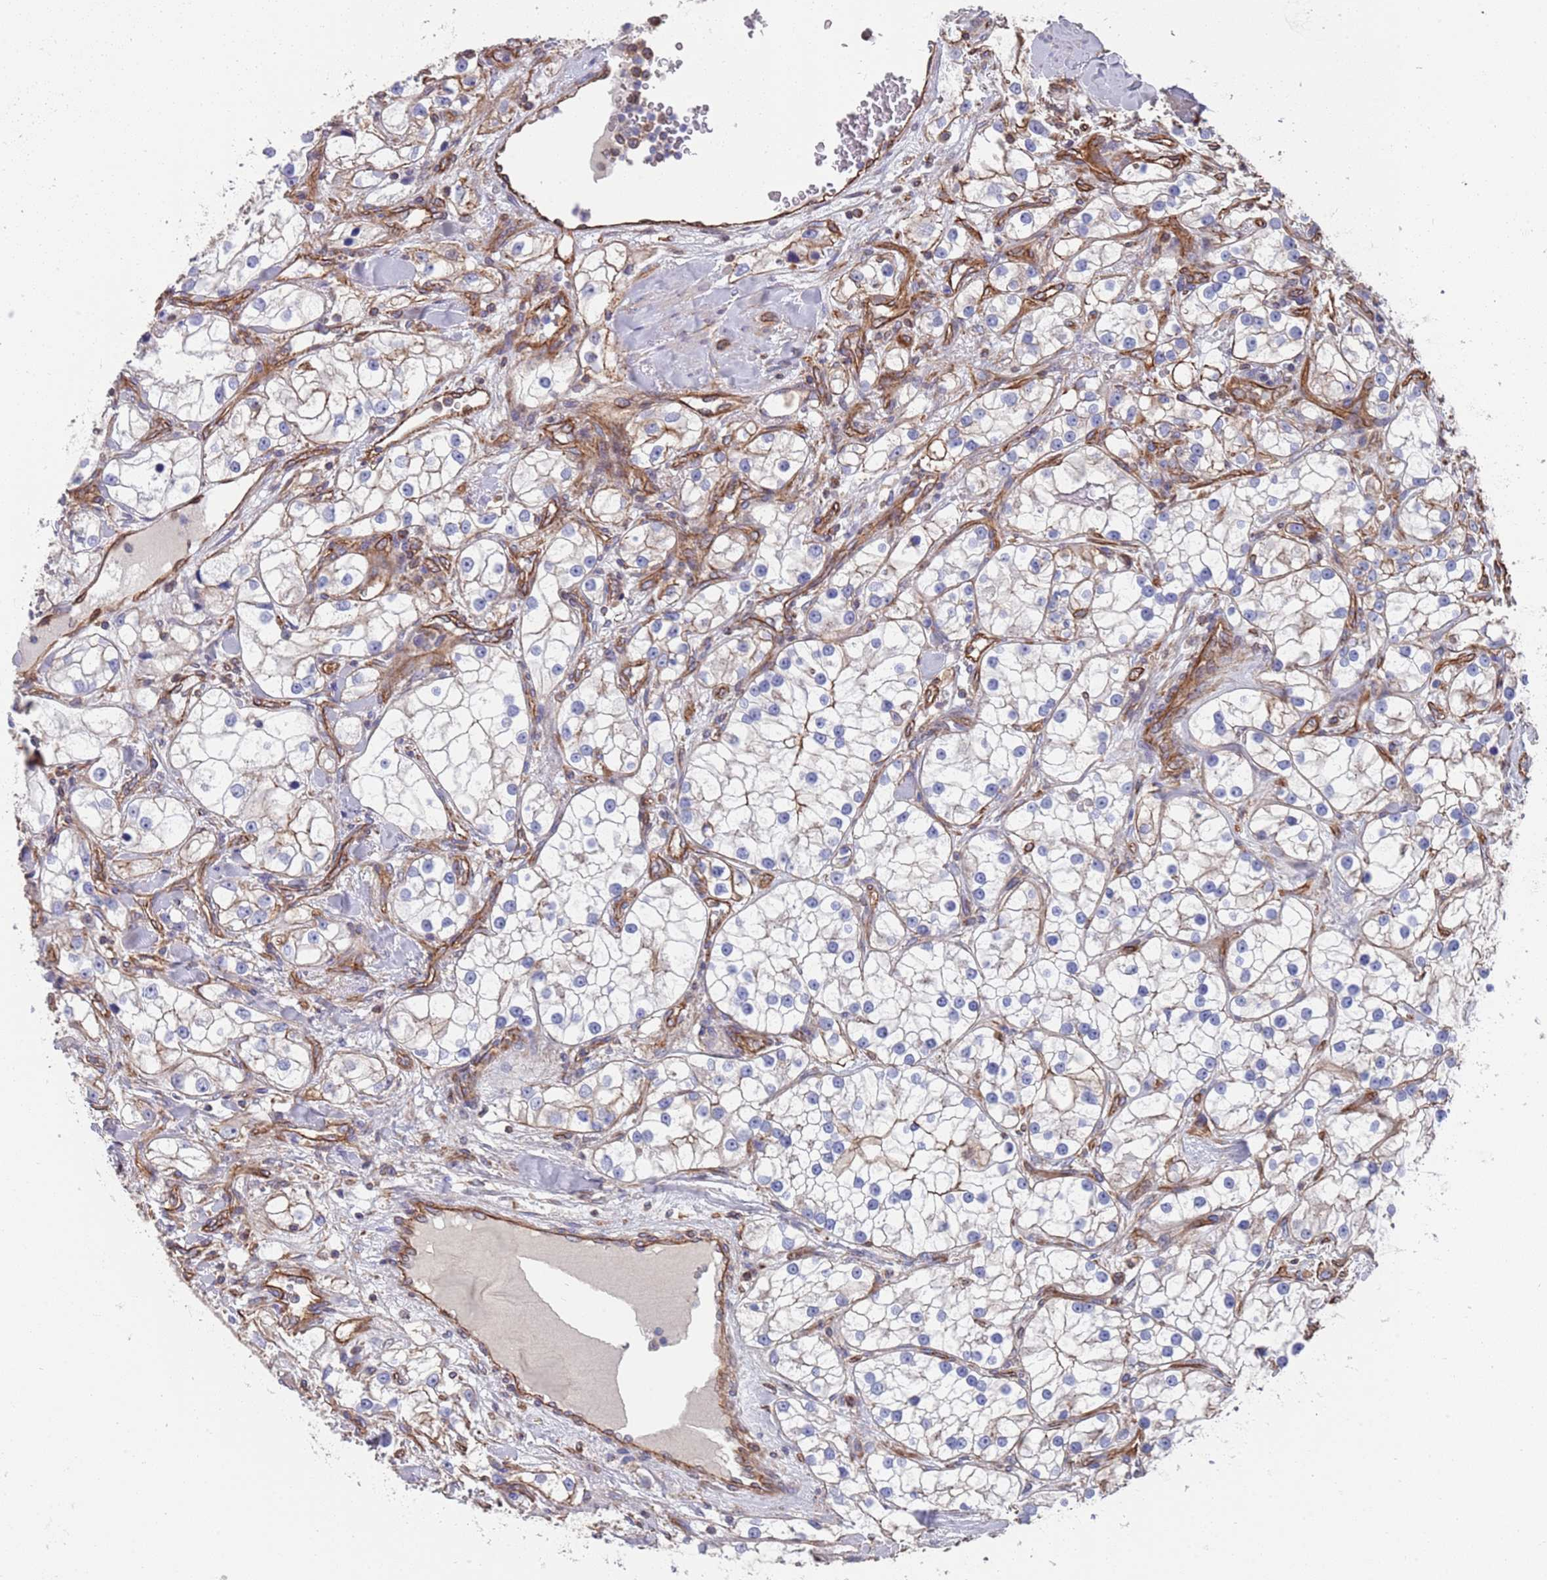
{"staining": {"intensity": "negative", "quantity": "none", "location": "none"}, "tissue": "renal cancer", "cell_type": "Tumor cells", "image_type": "cancer", "snomed": [{"axis": "morphology", "description": "Adenocarcinoma, NOS"}, {"axis": "topography", "description": "Kidney"}], "caption": "Photomicrograph shows no significant protein staining in tumor cells of renal cancer (adenocarcinoma).", "gene": "JAKMIP2", "patient": {"sex": "male", "age": 77}}